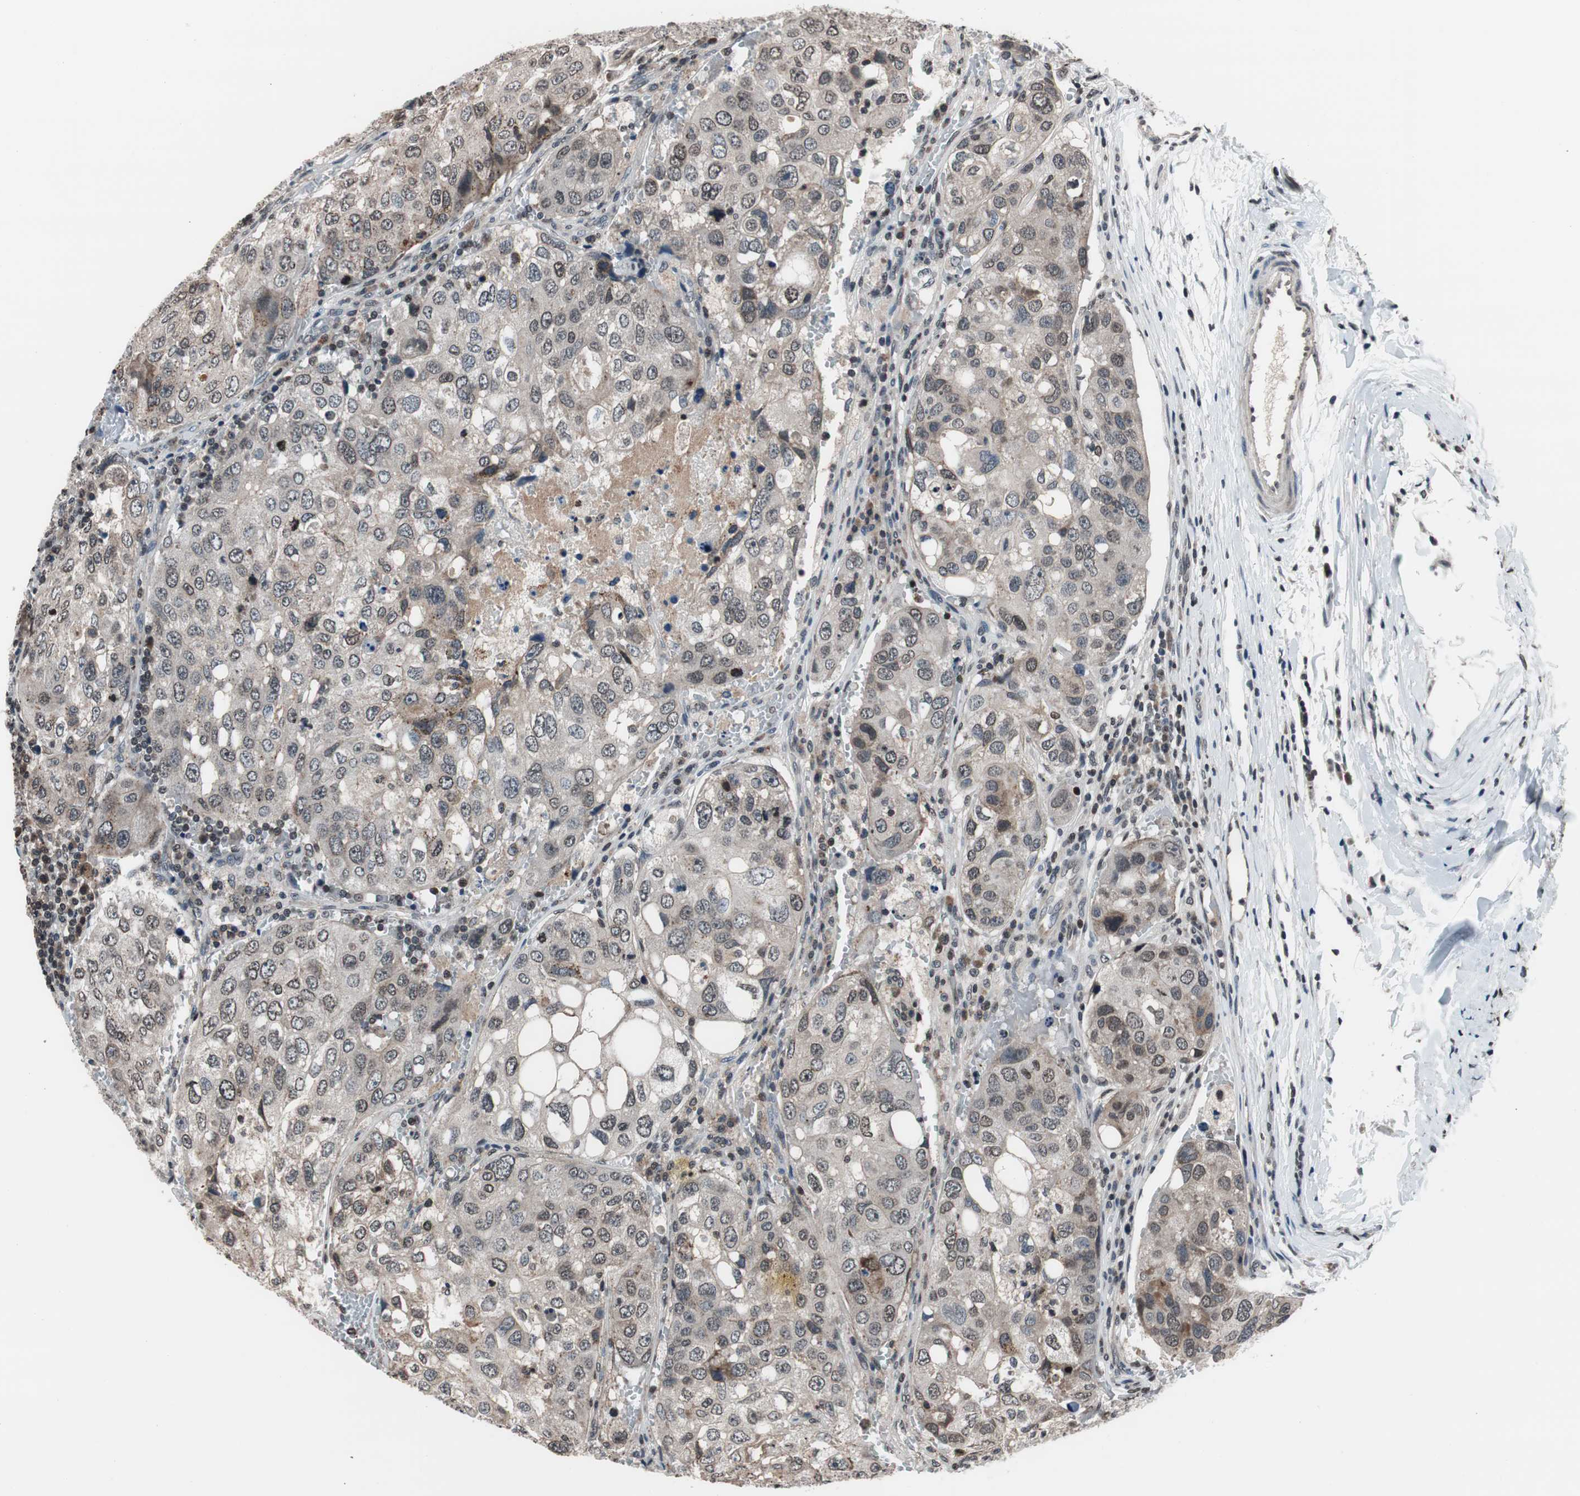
{"staining": {"intensity": "weak", "quantity": ">75%", "location": "cytoplasmic/membranous,nuclear"}, "tissue": "urothelial cancer", "cell_type": "Tumor cells", "image_type": "cancer", "snomed": [{"axis": "morphology", "description": "Urothelial carcinoma, High grade"}, {"axis": "topography", "description": "Lymph node"}, {"axis": "topography", "description": "Urinary bladder"}], "caption": "This is a histology image of immunohistochemistry (IHC) staining of urothelial cancer, which shows weak positivity in the cytoplasmic/membranous and nuclear of tumor cells.", "gene": "RFC1", "patient": {"sex": "male", "age": 51}}